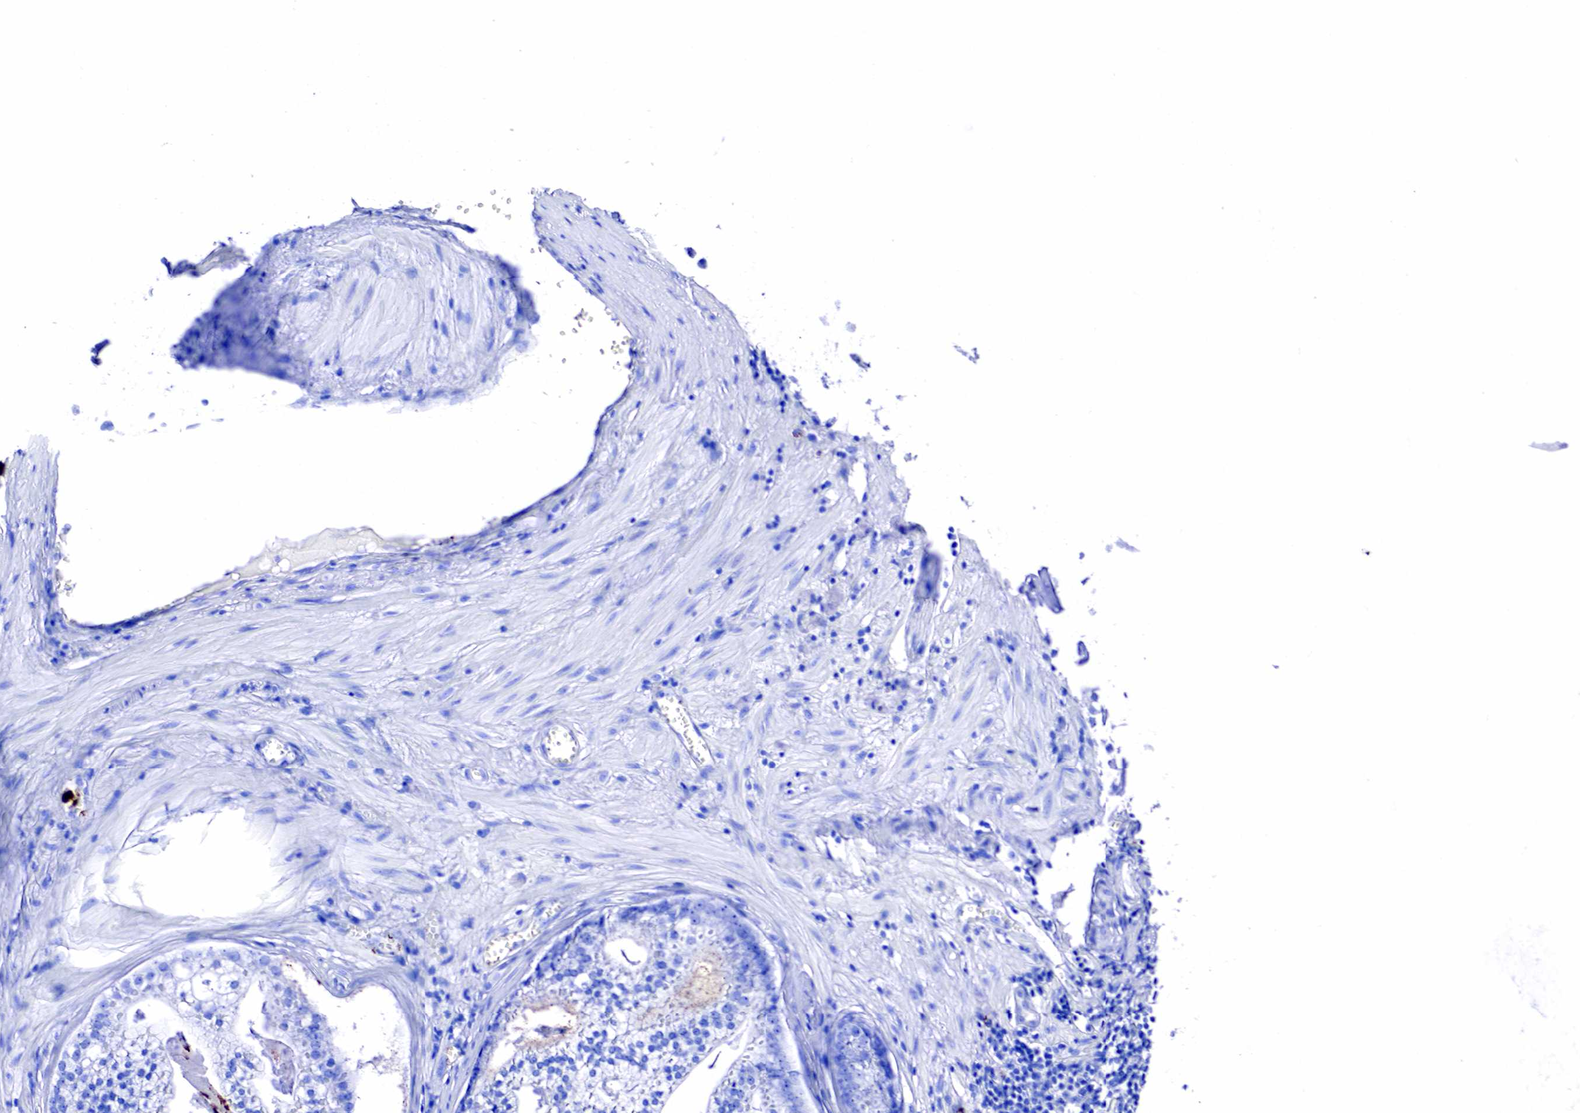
{"staining": {"intensity": "negative", "quantity": "none", "location": "none"}, "tissue": "prostate cancer", "cell_type": "Tumor cells", "image_type": "cancer", "snomed": [{"axis": "morphology", "description": "Adenocarcinoma, High grade"}, {"axis": "topography", "description": "Prostate"}], "caption": "High power microscopy histopathology image of an IHC histopathology image of prostate cancer (adenocarcinoma (high-grade)), revealing no significant expression in tumor cells.", "gene": "FUT4", "patient": {"sex": "male", "age": 56}}